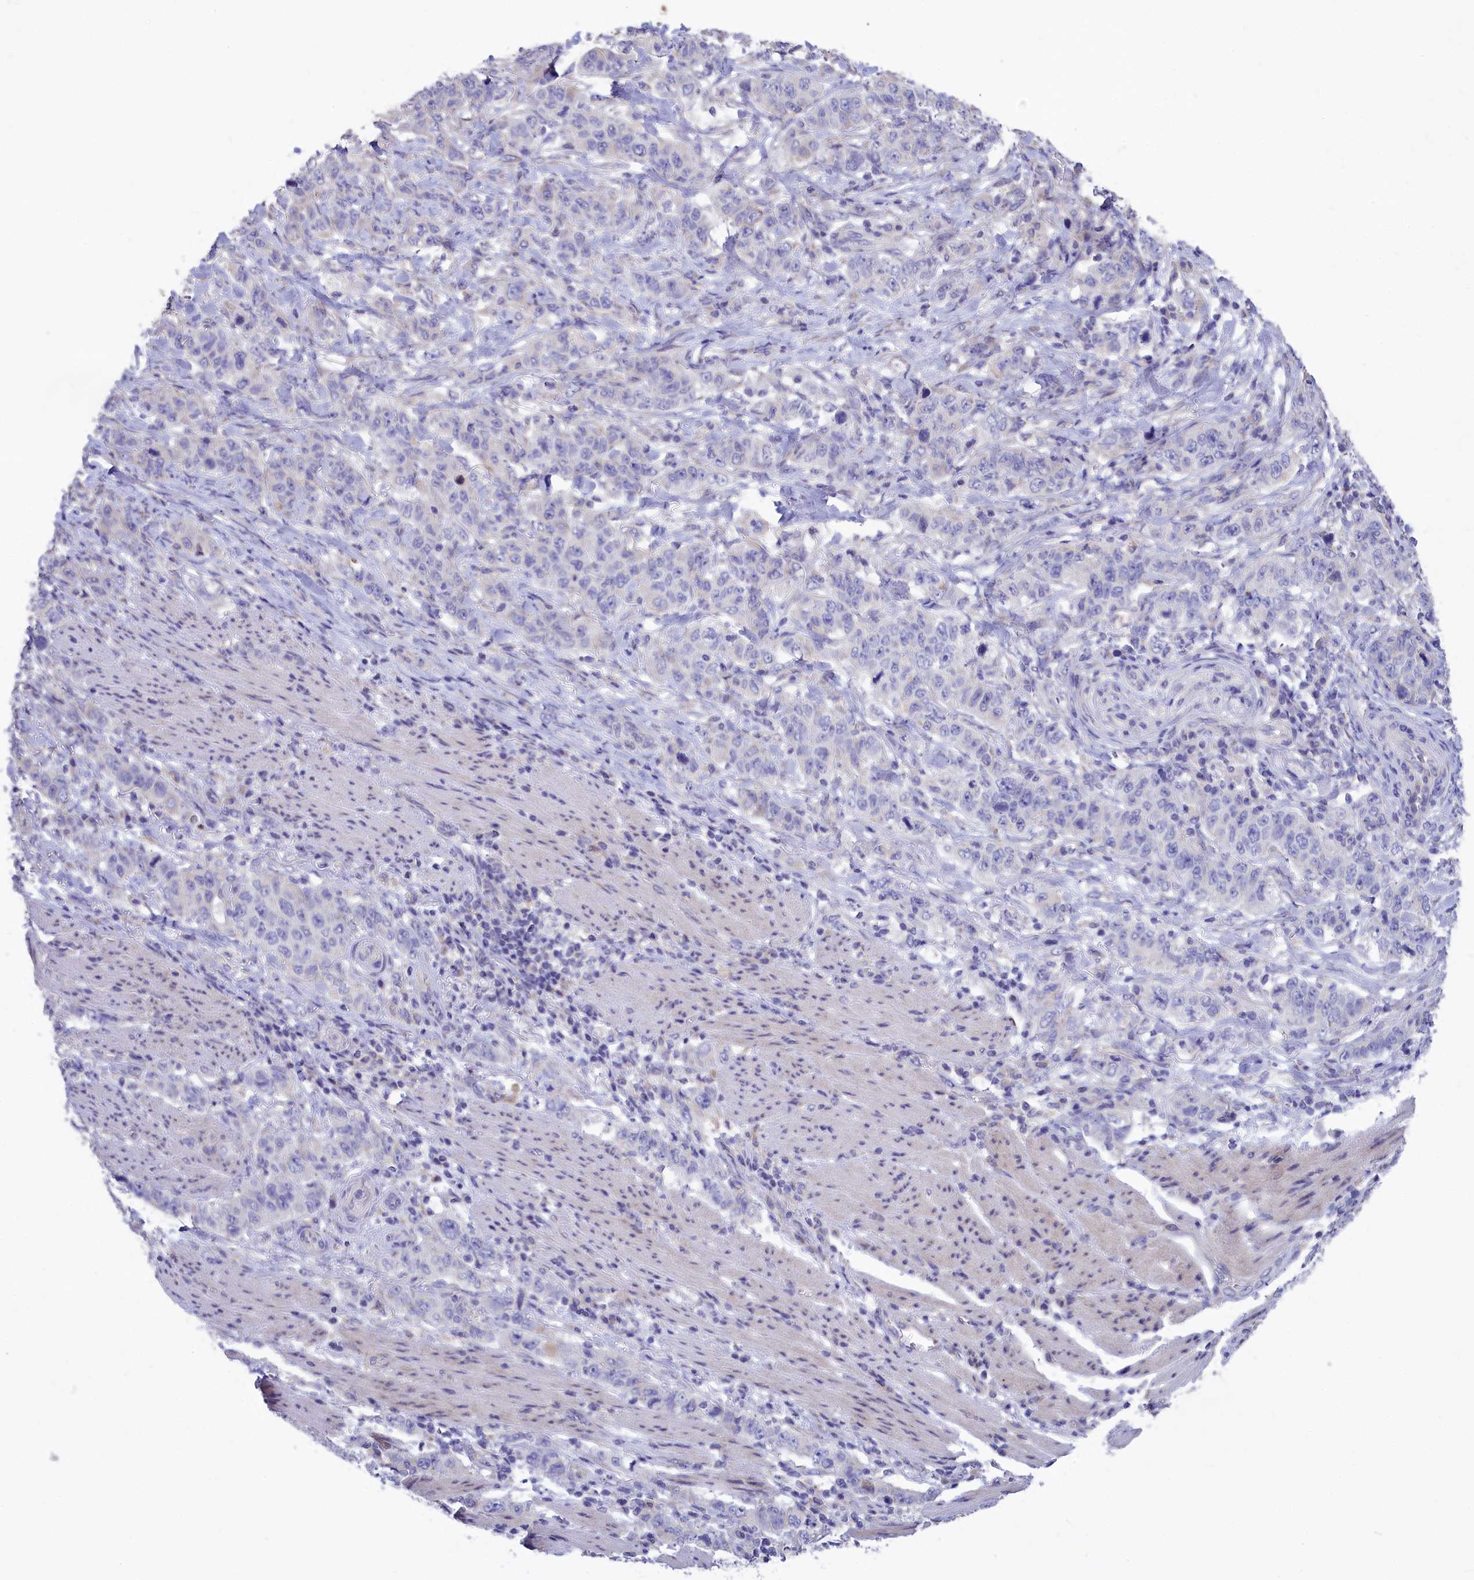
{"staining": {"intensity": "negative", "quantity": "none", "location": "none"}, "tissue": "stomach cancer", "cell_type": "Tumor cells", "image_type": "cancer", "snomed": [{"axis": "morphology", "description": "Adenocarcinoma, NOS"}, {"axis": "topography", "description": "Stomach"}], "caption": "This is an IHC histopathology image of stomach cancer. There is no expression in tumor cells.", "gene": "CYP2U1", "patient": {"sex": "male", "age": 48}}